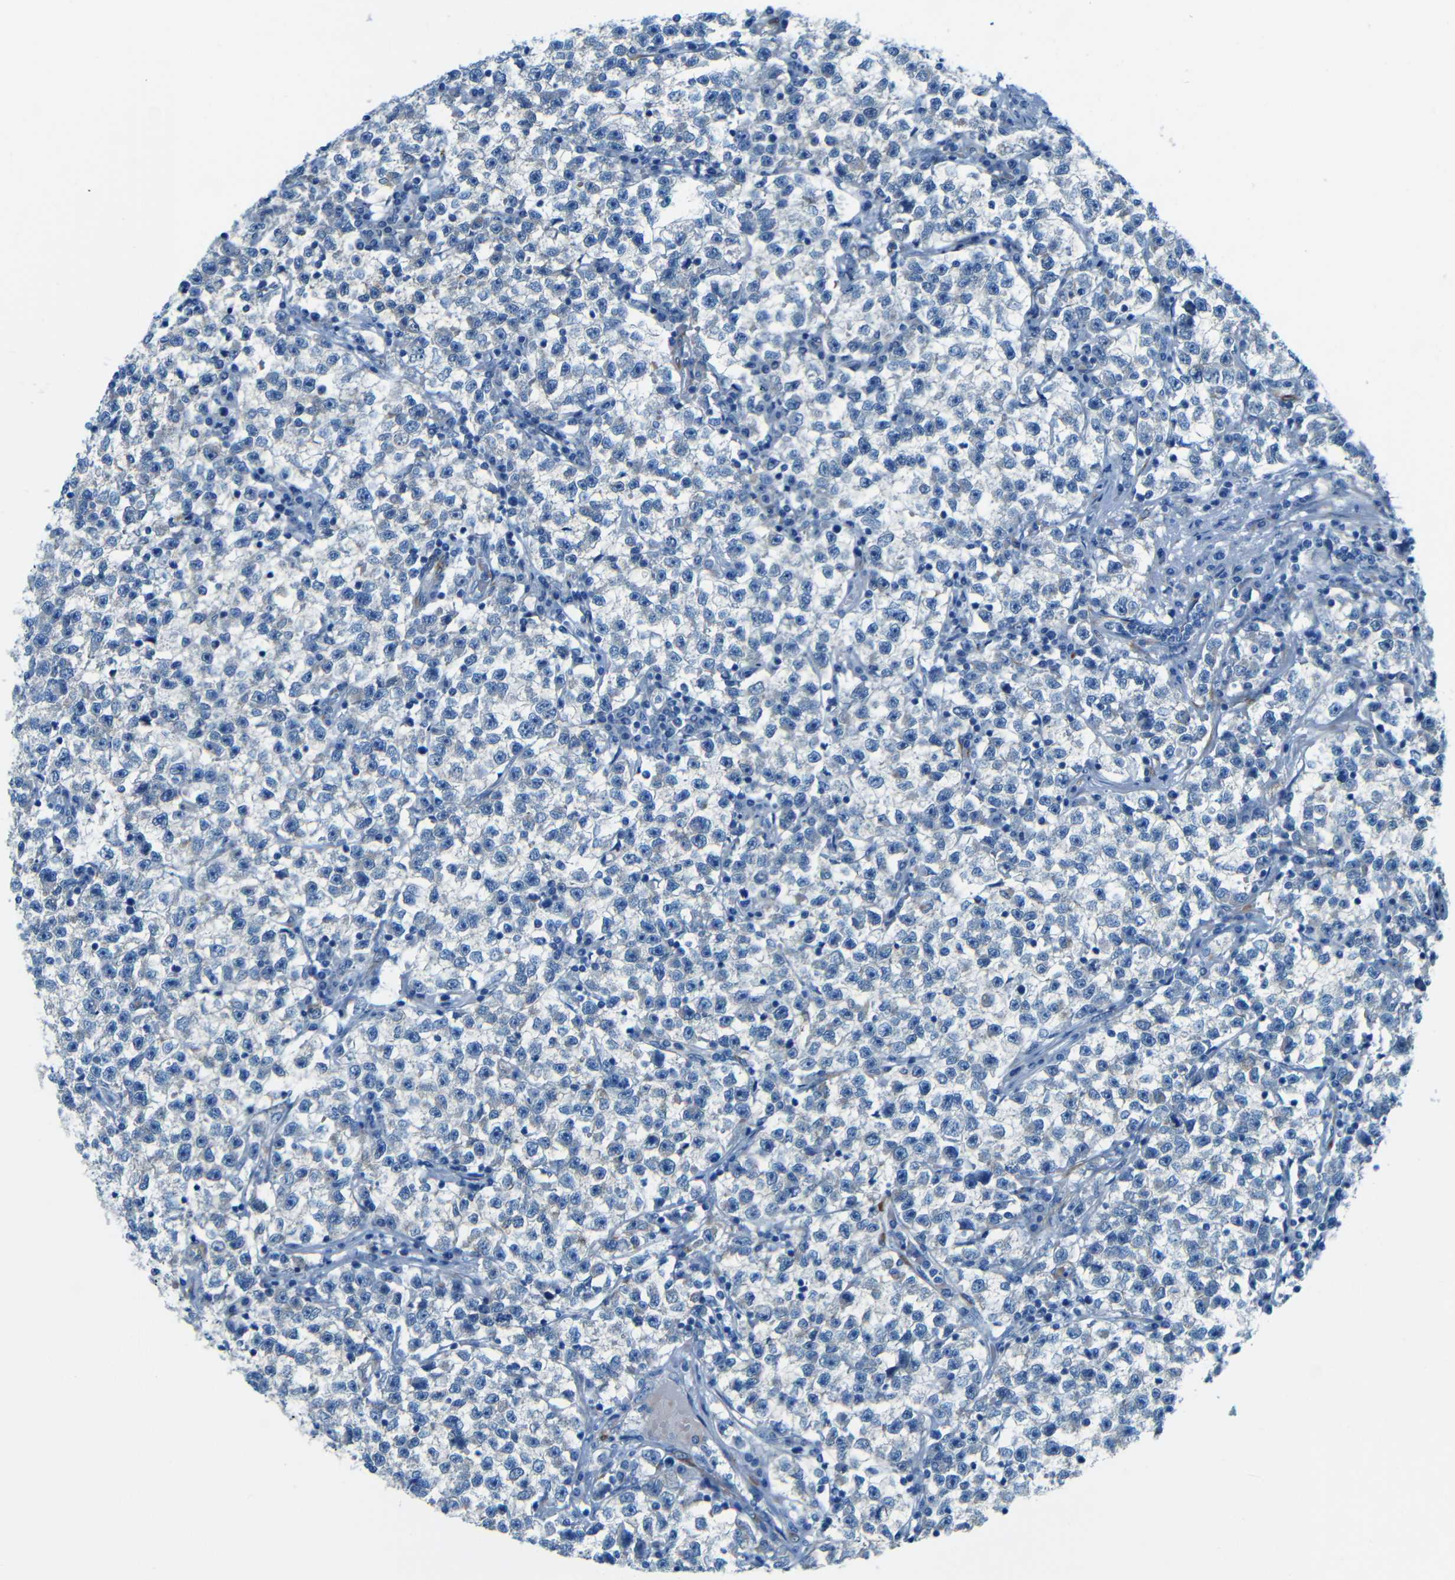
{"staining": {"intensity": "negative", "quantity": "none", "location": "none"}, "tissue": "testis cancer", "cell_type": "Tumor cells", "image_type": "cancer", "snomed": [{"axis": "morphology", "description": "Seminoma, NOS"}, {"axis": "topography", "description": "Testis"}], "caption": "IHC photomicrograph of human testis seminoma stained for a protein (brown), which shows no staining in tumor cells. (DAB immunohistochemistry with hematoxylin counter stain).", "gene": "MAP2", "patient": {"sex": "male", "age": 22}}